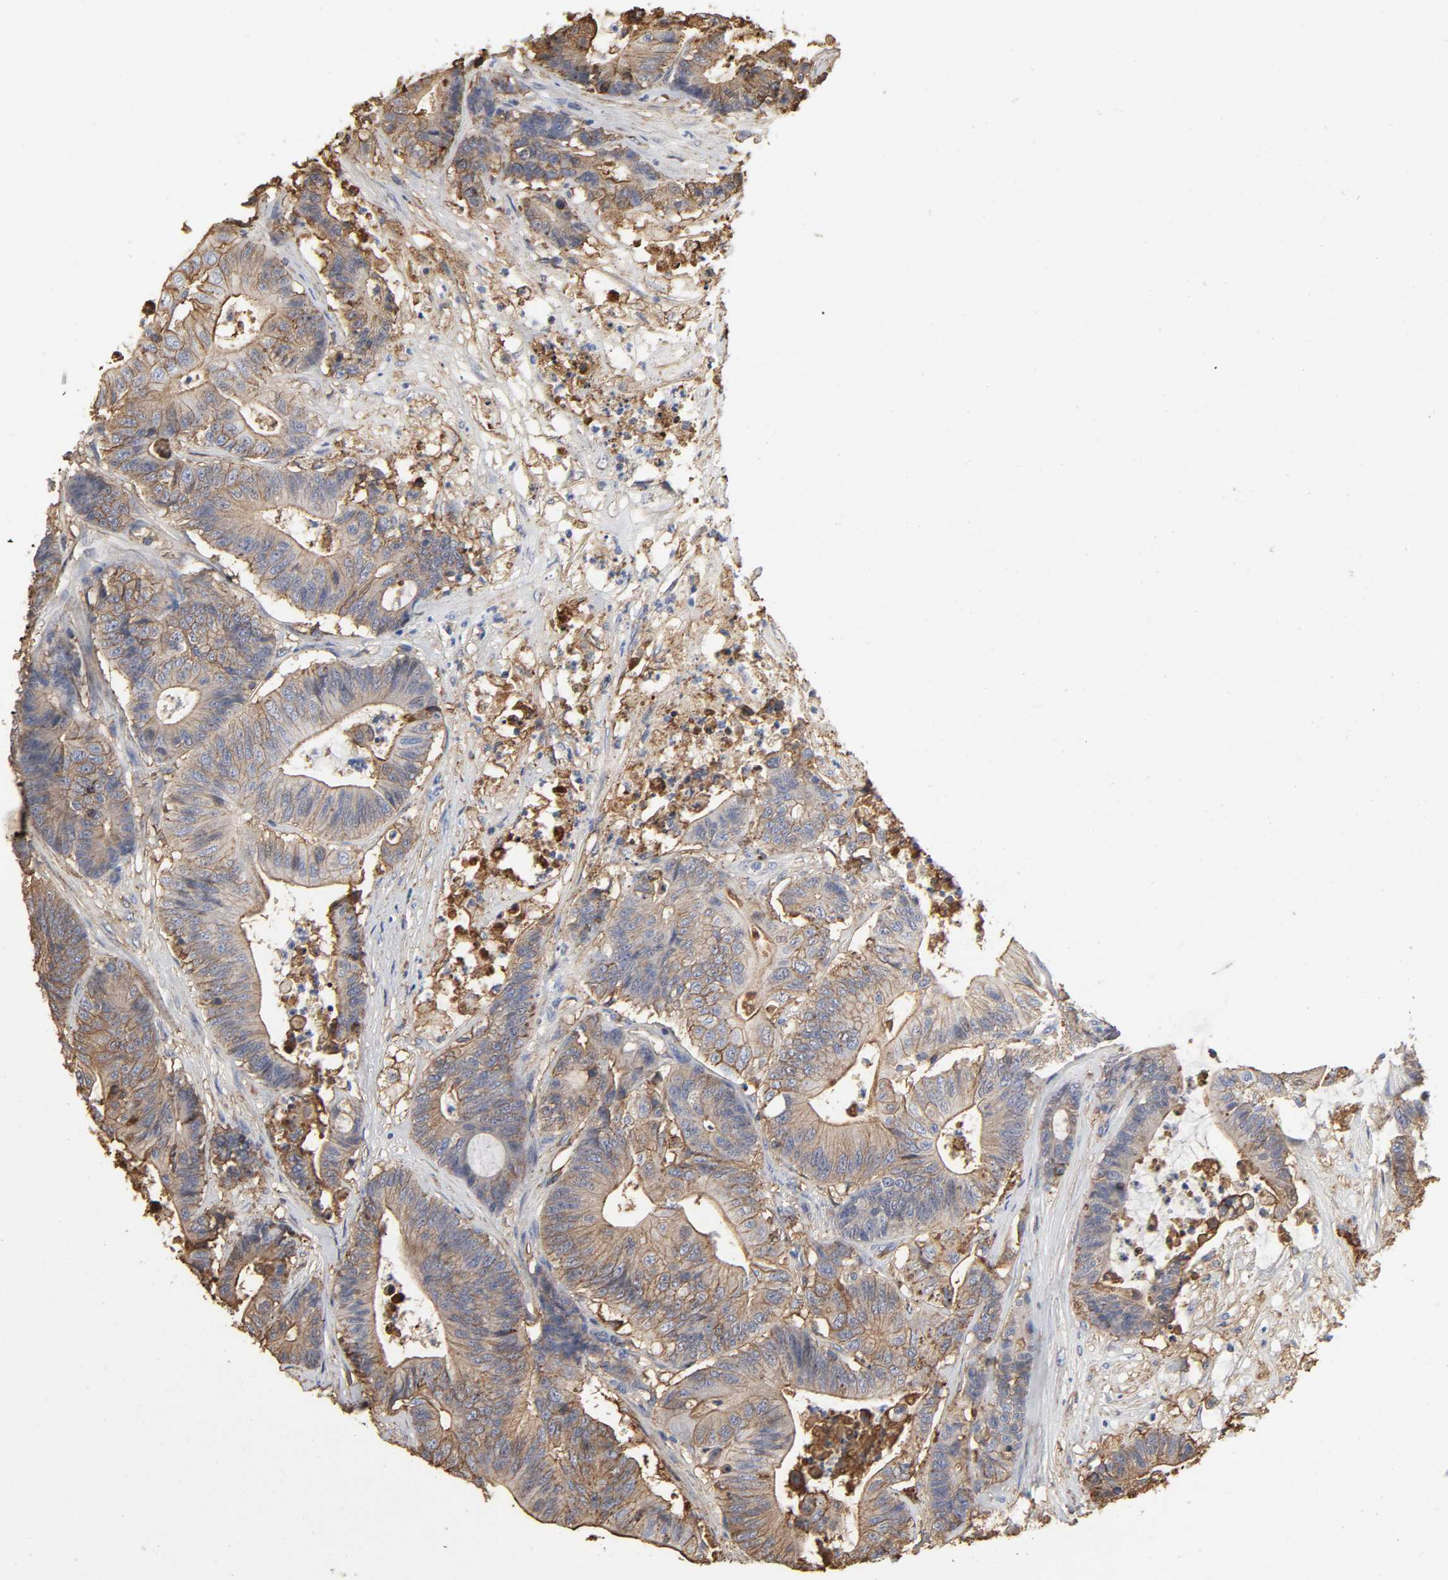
{"staining": {"intensity": "moderate", "quantity": "25%-75%", "location": "cytoplasmic/membranous"}, "tissue": "colorectal cancer", "cell_type": "Tumor cells", "image_type": "cancer", "snomed": [{"axis": "morphology", "description": "Adenocarcinoma, NOS"}, {"axis": "topography", "description": "Colon"}], "caption": "Colorectal cancer stained with DAB immunohistochemistry demonstrates medium levels of moderate cytoplasmic/membranous positivity in approximately 25%-75% of tumor cells. (Brightfield microscopy of DAB IHC at high magnification).", "gene": "ANXA2", "patient": {"sex": "female", "age": 84}}